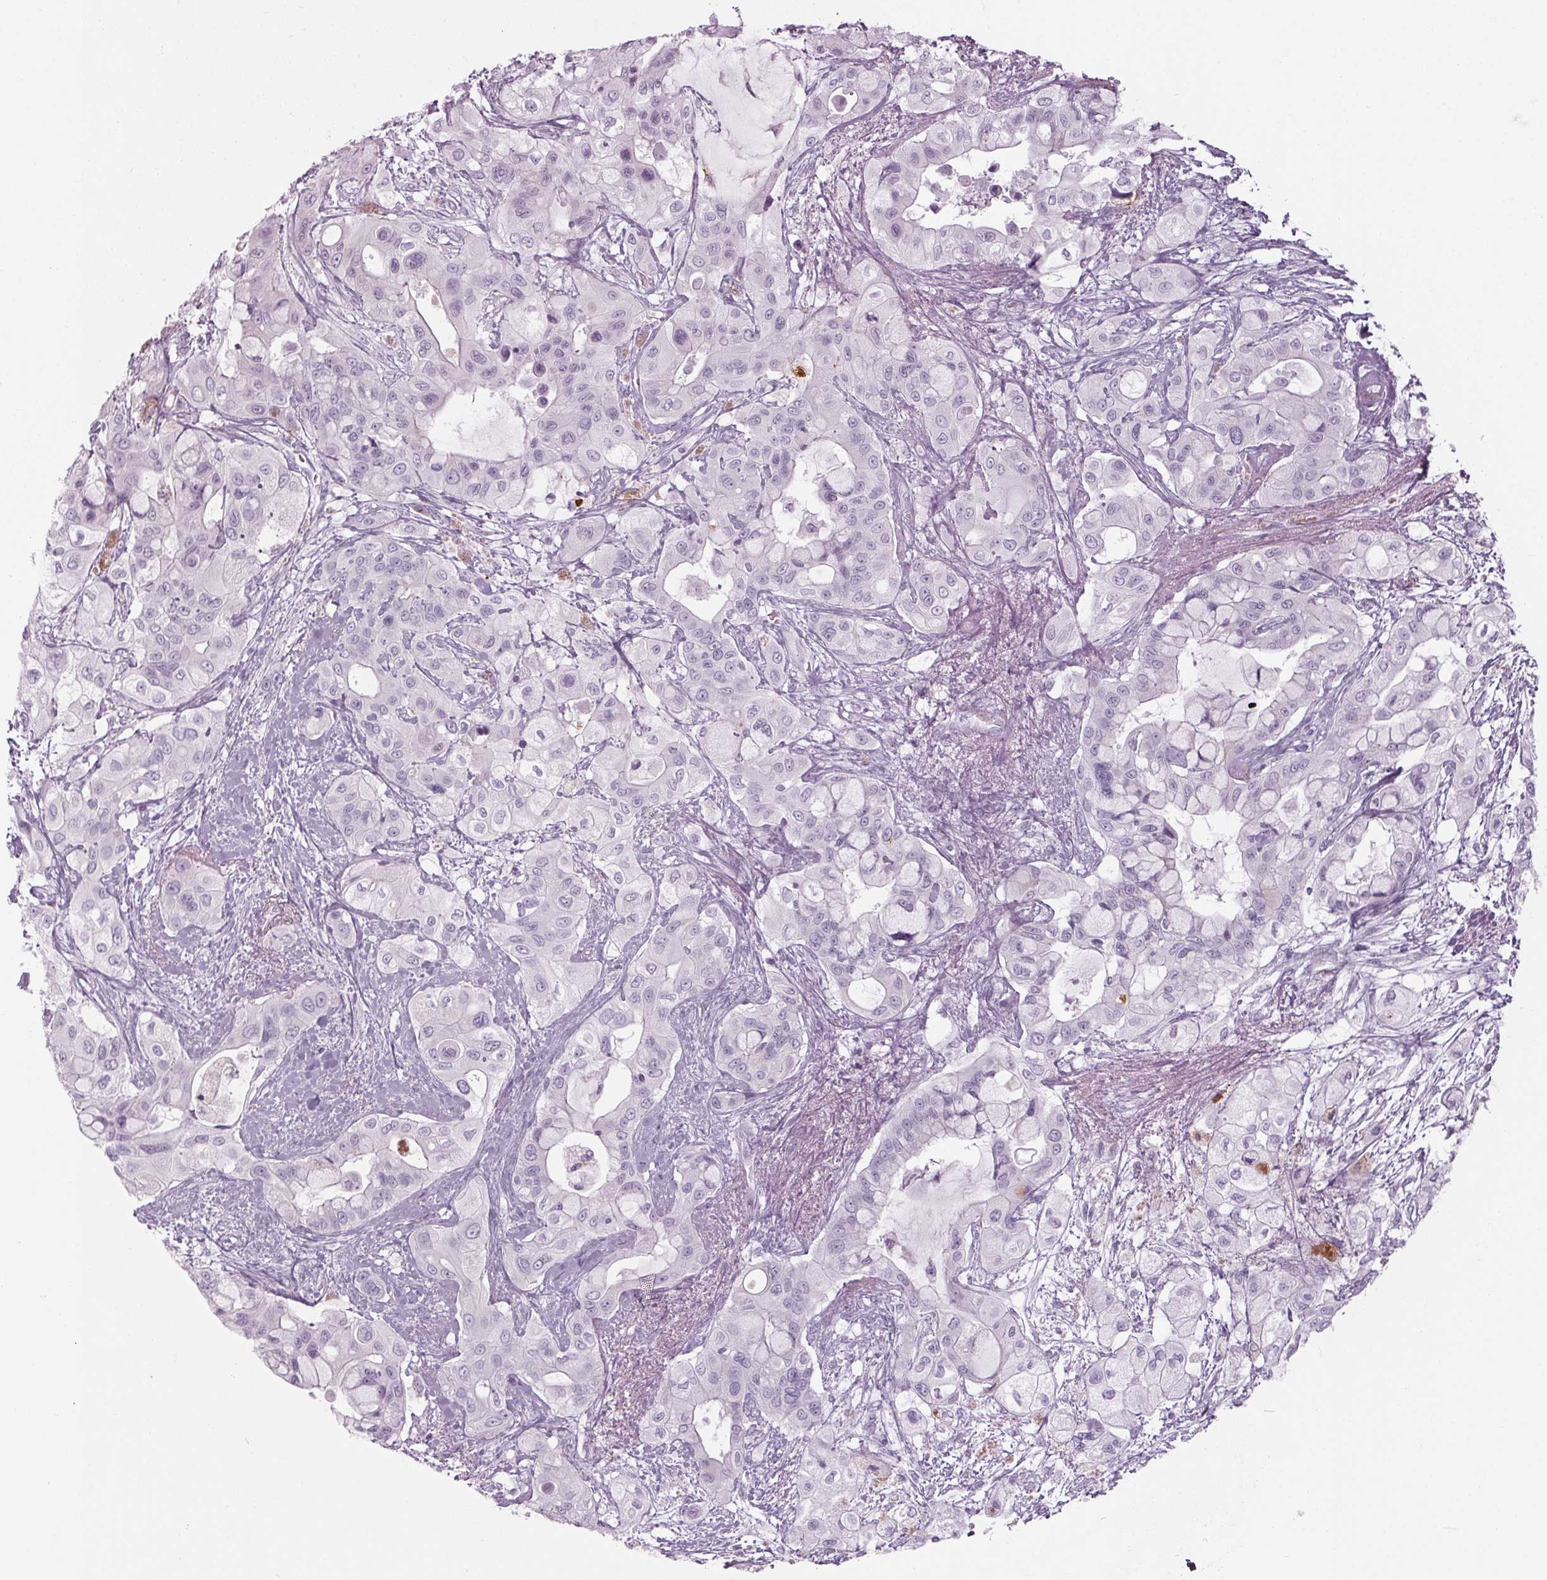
{"staining": {"intensity": "negative", "quantity": "none", "location": "none"}, "tissue": "pancreatic cancer", "cell_type": "Tumor cells", "image_type": "cancer", "snomed": [{"axis": "morphology", "description": "Adenocarcinoma, NOS"}, {"axis": "topography", "description": "Pancreas"}], "caption": "DAB (3,3'-diaminobenzidine) immunohistochemical staining of adenocarcinoma (pancreatic) displays no significant expression in tumor cells. (Stains: DAB (3,3'-diaminobenzidine) immunohistochemistry (IHC) with hematoxylin counter stain, Microscopy: brightfield microscopy at high magnification).", "gene": "CYP3A43", "patient": {"sex": "male", "age": 71}}